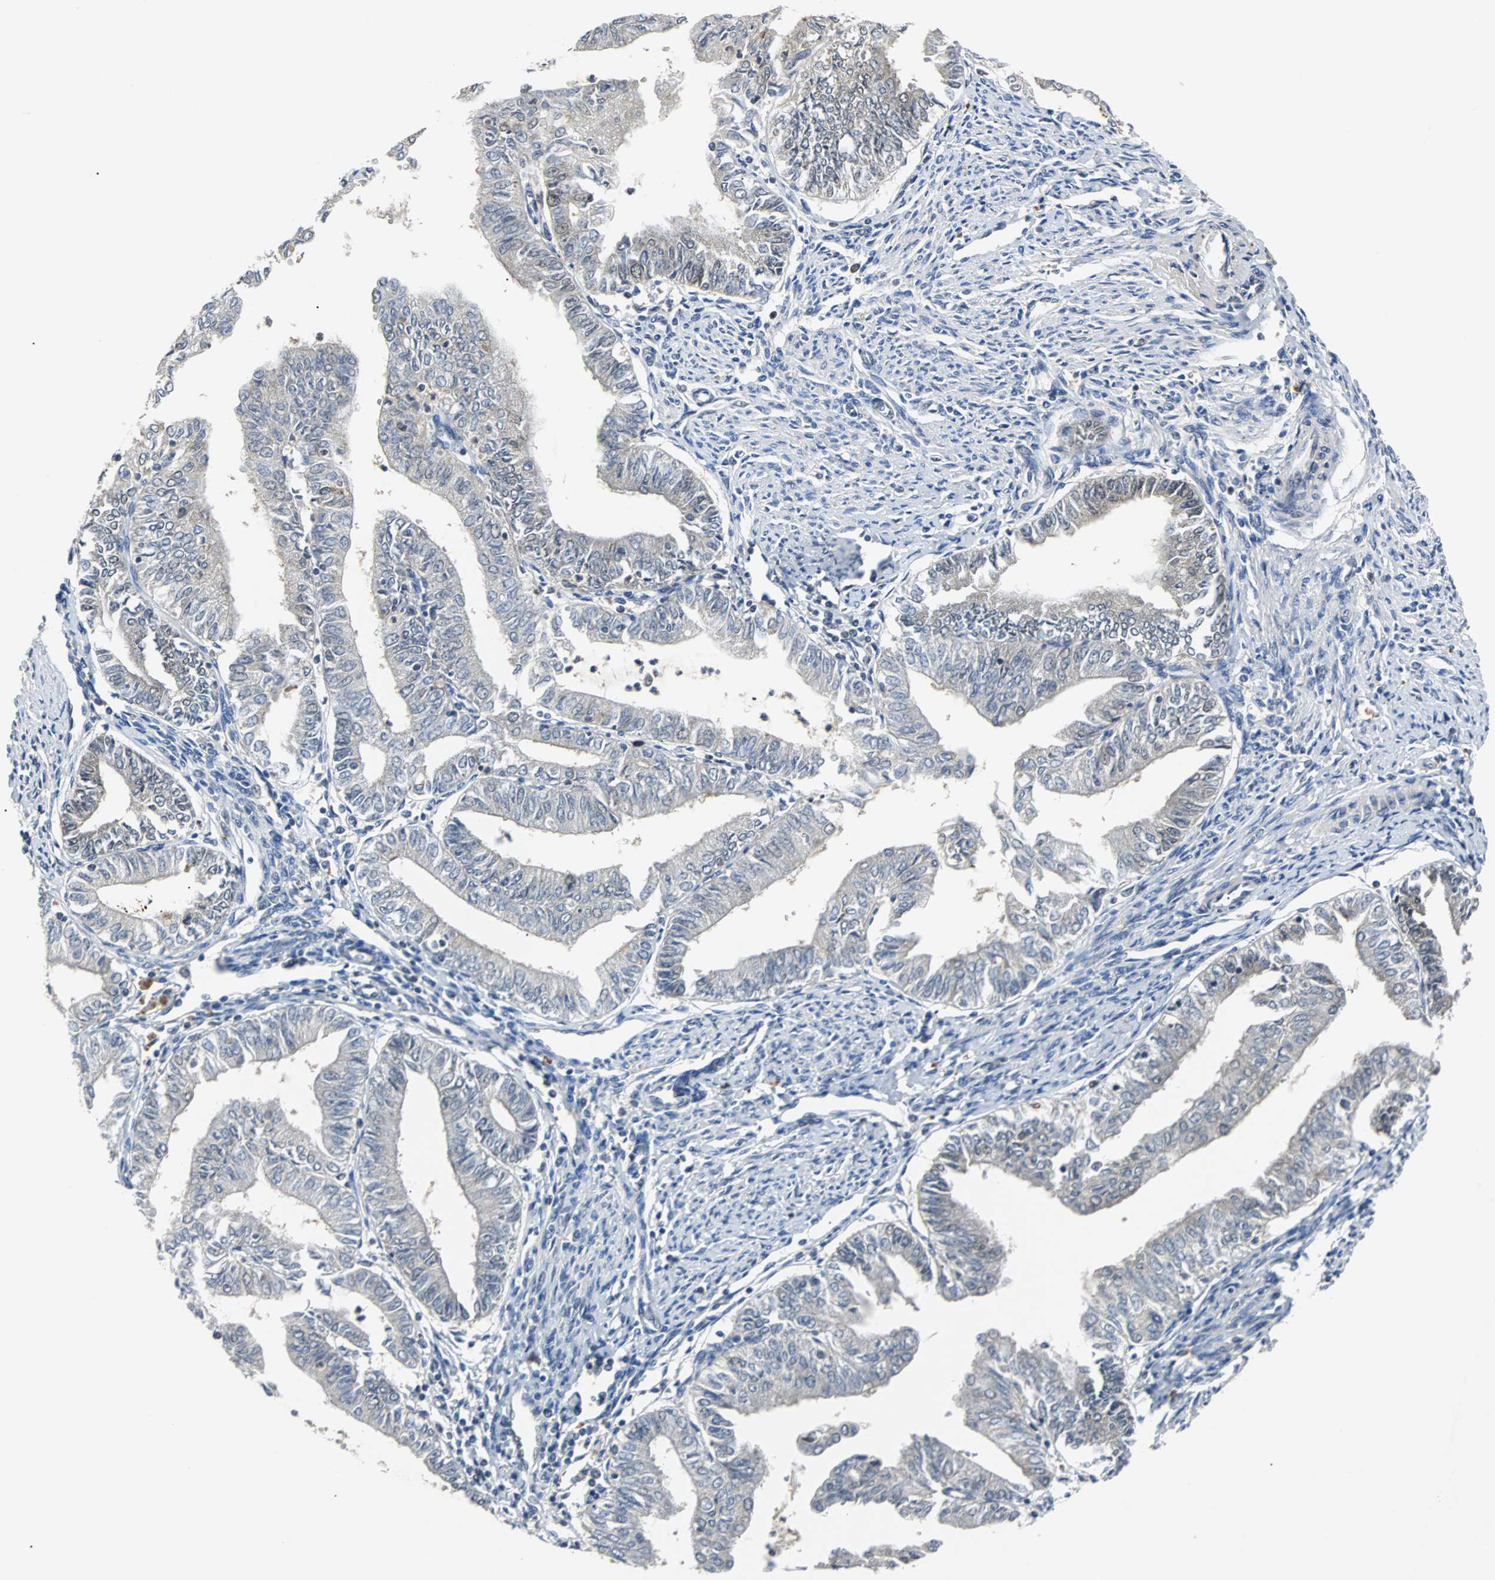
{"staining": {"intensity": "negative", "quantity": "none", "location": "none"}, "tissue": "endometrial cancer", "cell_type": "Tumor cells", "image_type": "cancer", "snomed": [{"axis": "morphology", "description": "Adenocarcinoma, NOS"}, {"axis": "topography", "description": "Endometrium"}], "caption": "The immunohistochemistry (IHC) photomicrograph has no significant staining in tumor cells of endometrial cancer tissue.", "gene": "HLX", "patient": {"sex": "female", "age": 66}}